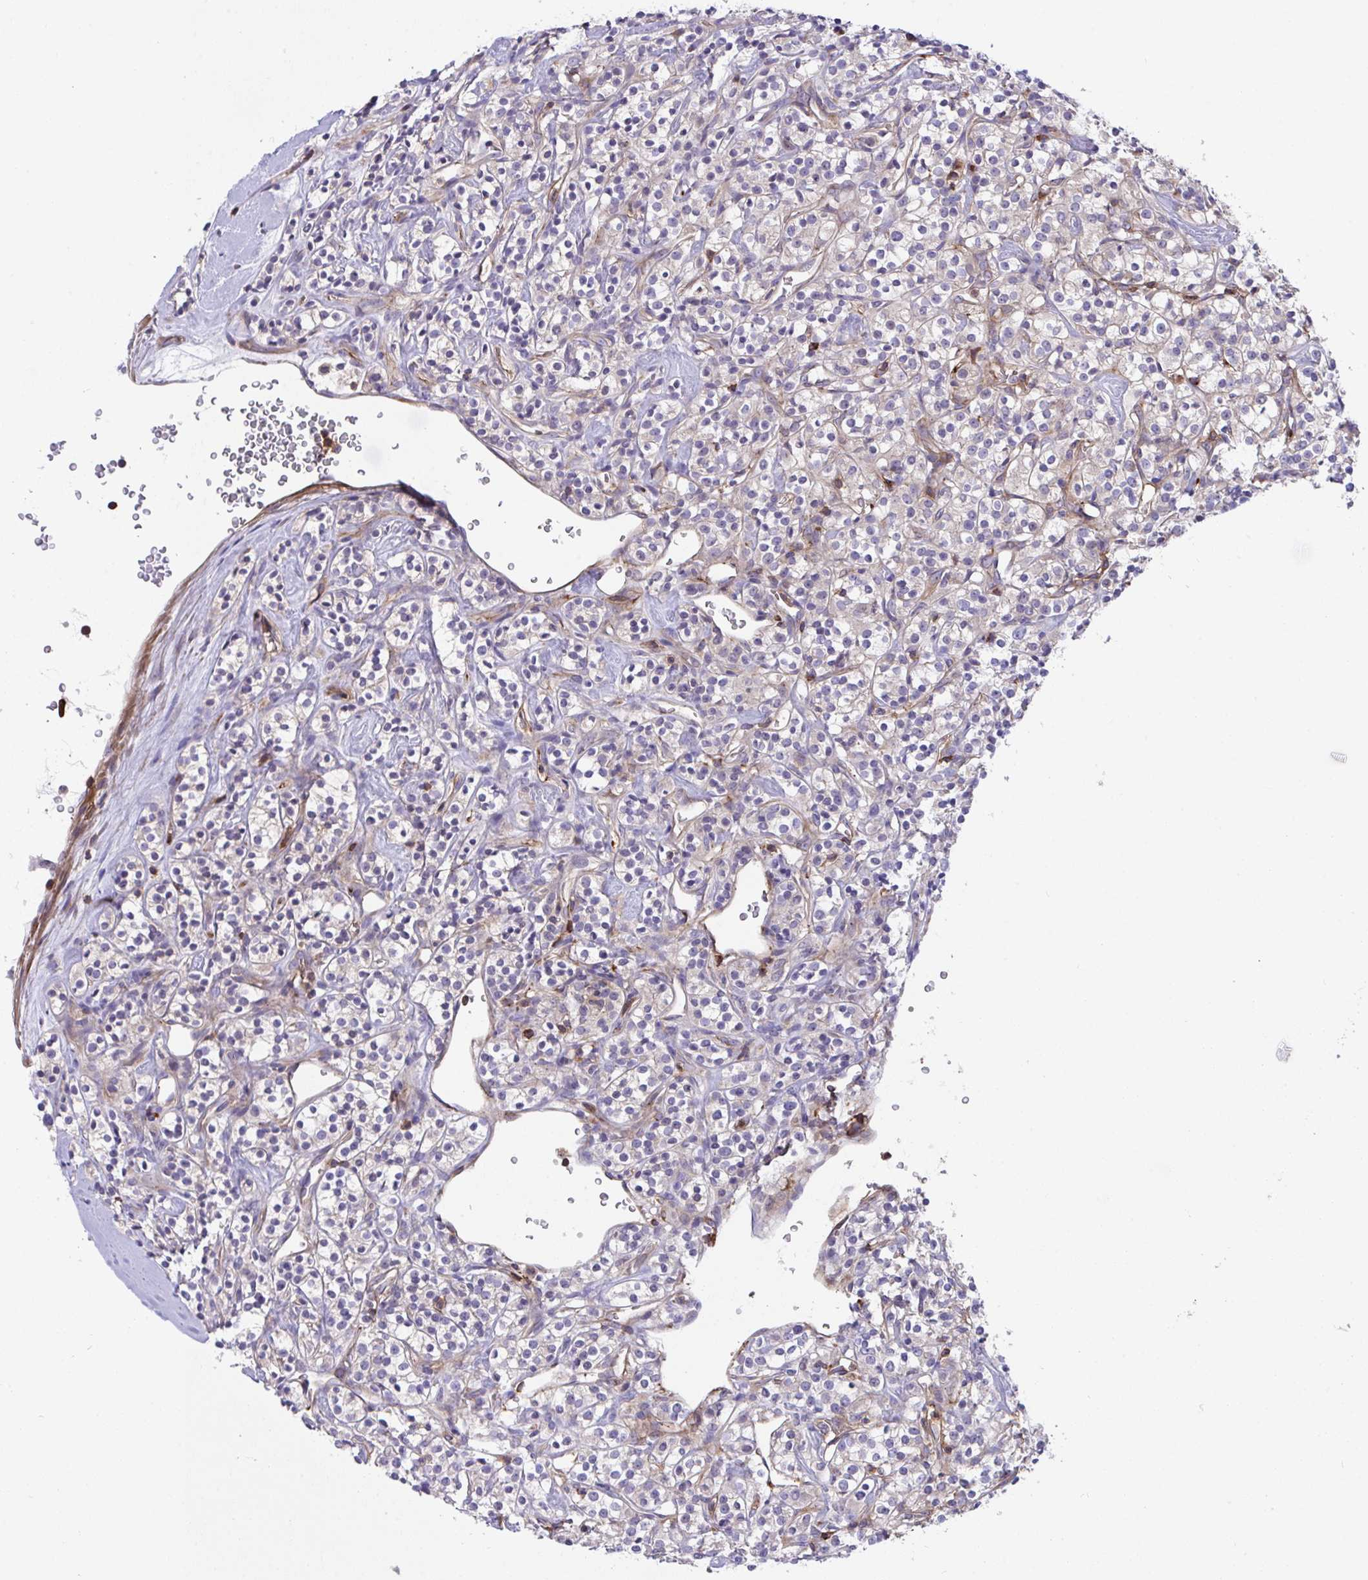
{"staining": {"intensity": "negative", "quantity": "none", "location": "none"}, "tissue": "renal cancer", "cell_type": "Tumor cells", "image_type": "cancer", "snomed": [{"axis": "morphology", "description": "Adenocarcinoma, NOS"}, {"axis": "topography", "description": "Kidney"}], "caption": "Protein analysis of adenocarcinoma (renal) shows no significant positivity in tumor cells.", "gene": "PPIH", "patient": {"sex": "male", "age": 77}}